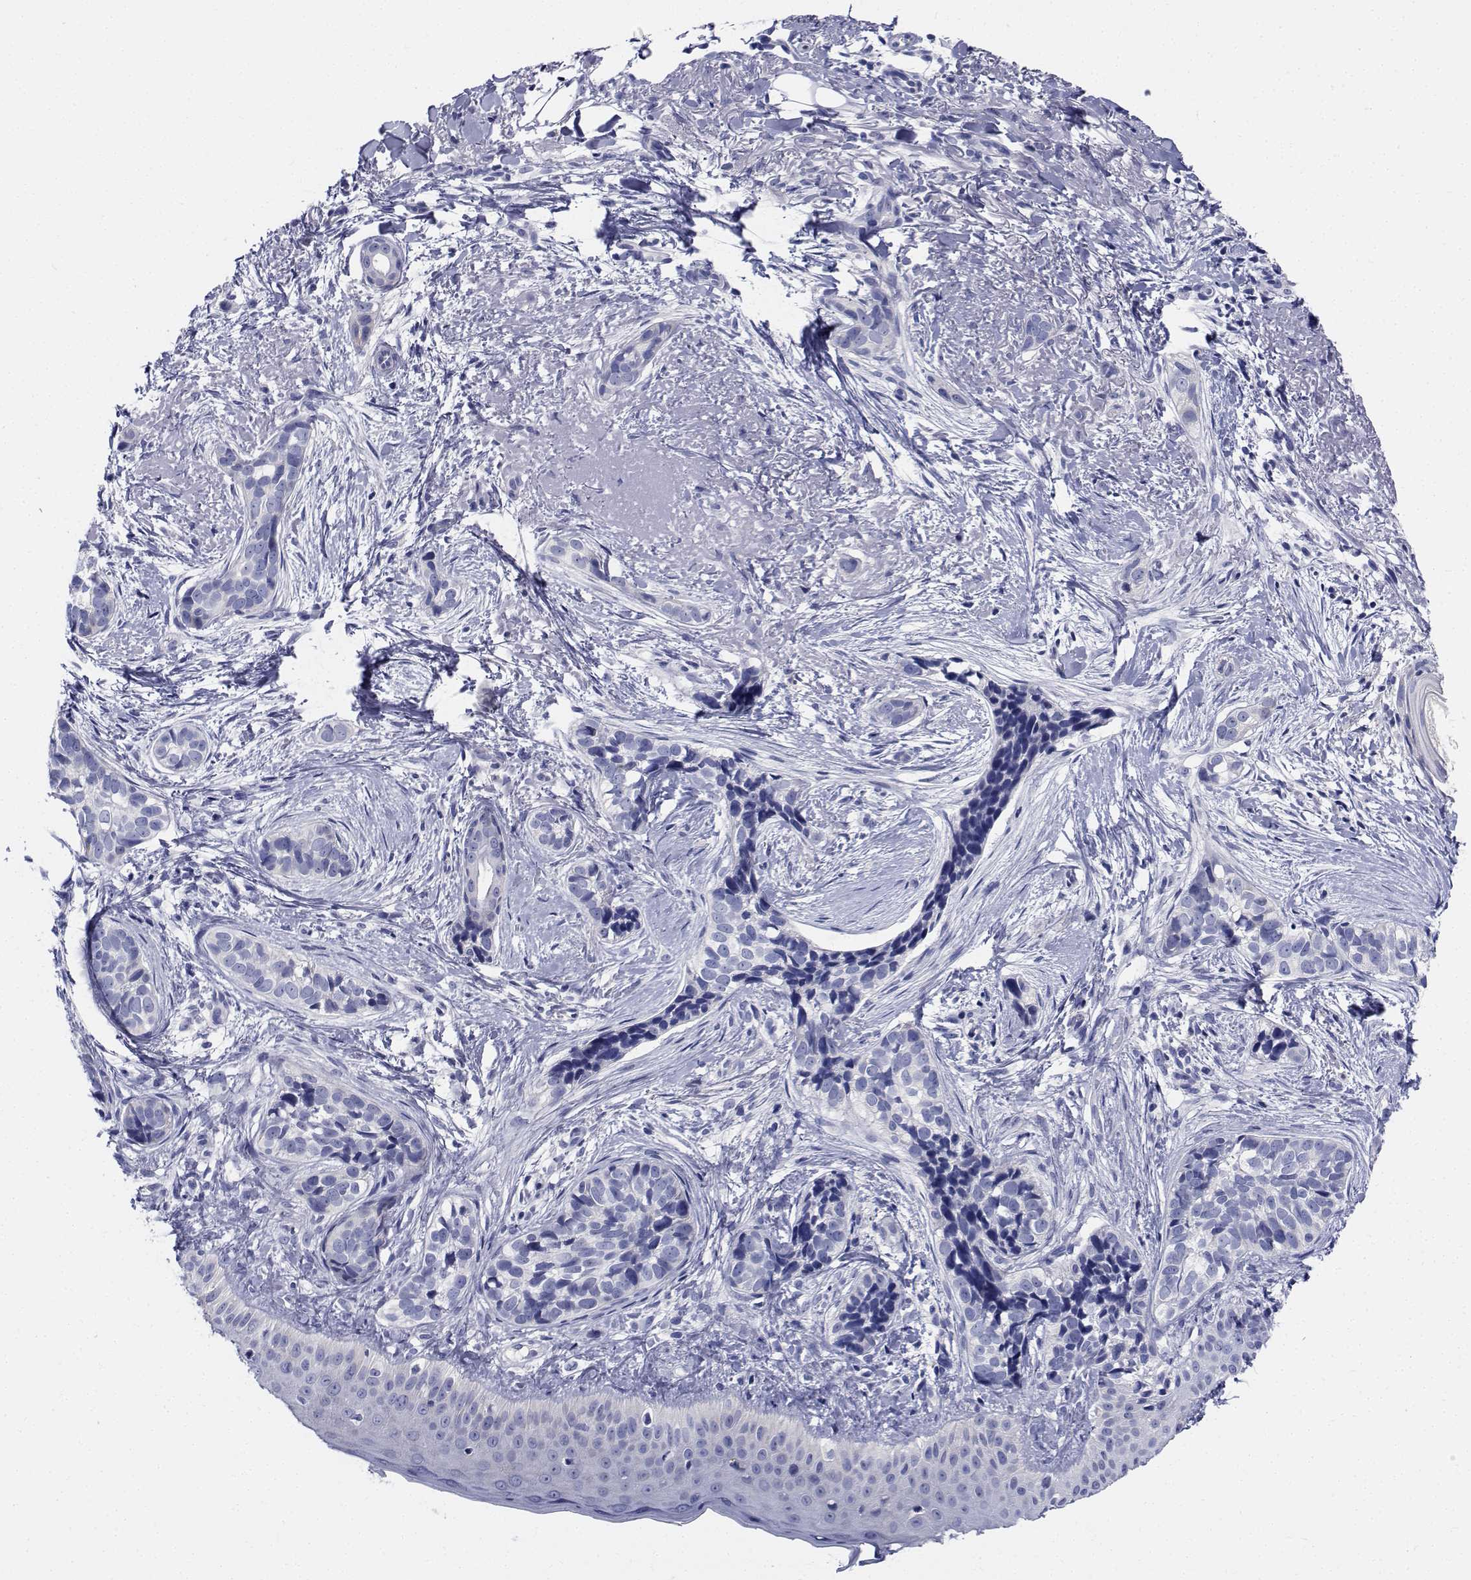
{"staining": {"intensity": "negative", "quantity": "none", "location": "none"}, "tissue": "skin cancer", "cell_type": "Tumor cells", "image_type": "cancer", "snomed": [{"axis": "morphology", "description": "Basal cell carcinoma"}, {"axis": "topography", "description": "Skin"}], "caption": "Immunohistochemistry micrograph of skin cancer (basal cell carcinoma) stained for a protein (brown), which shows no expression in tumor cells.", "gene": "CDHR3", "patient": {"sex": "male", "age": 87}}